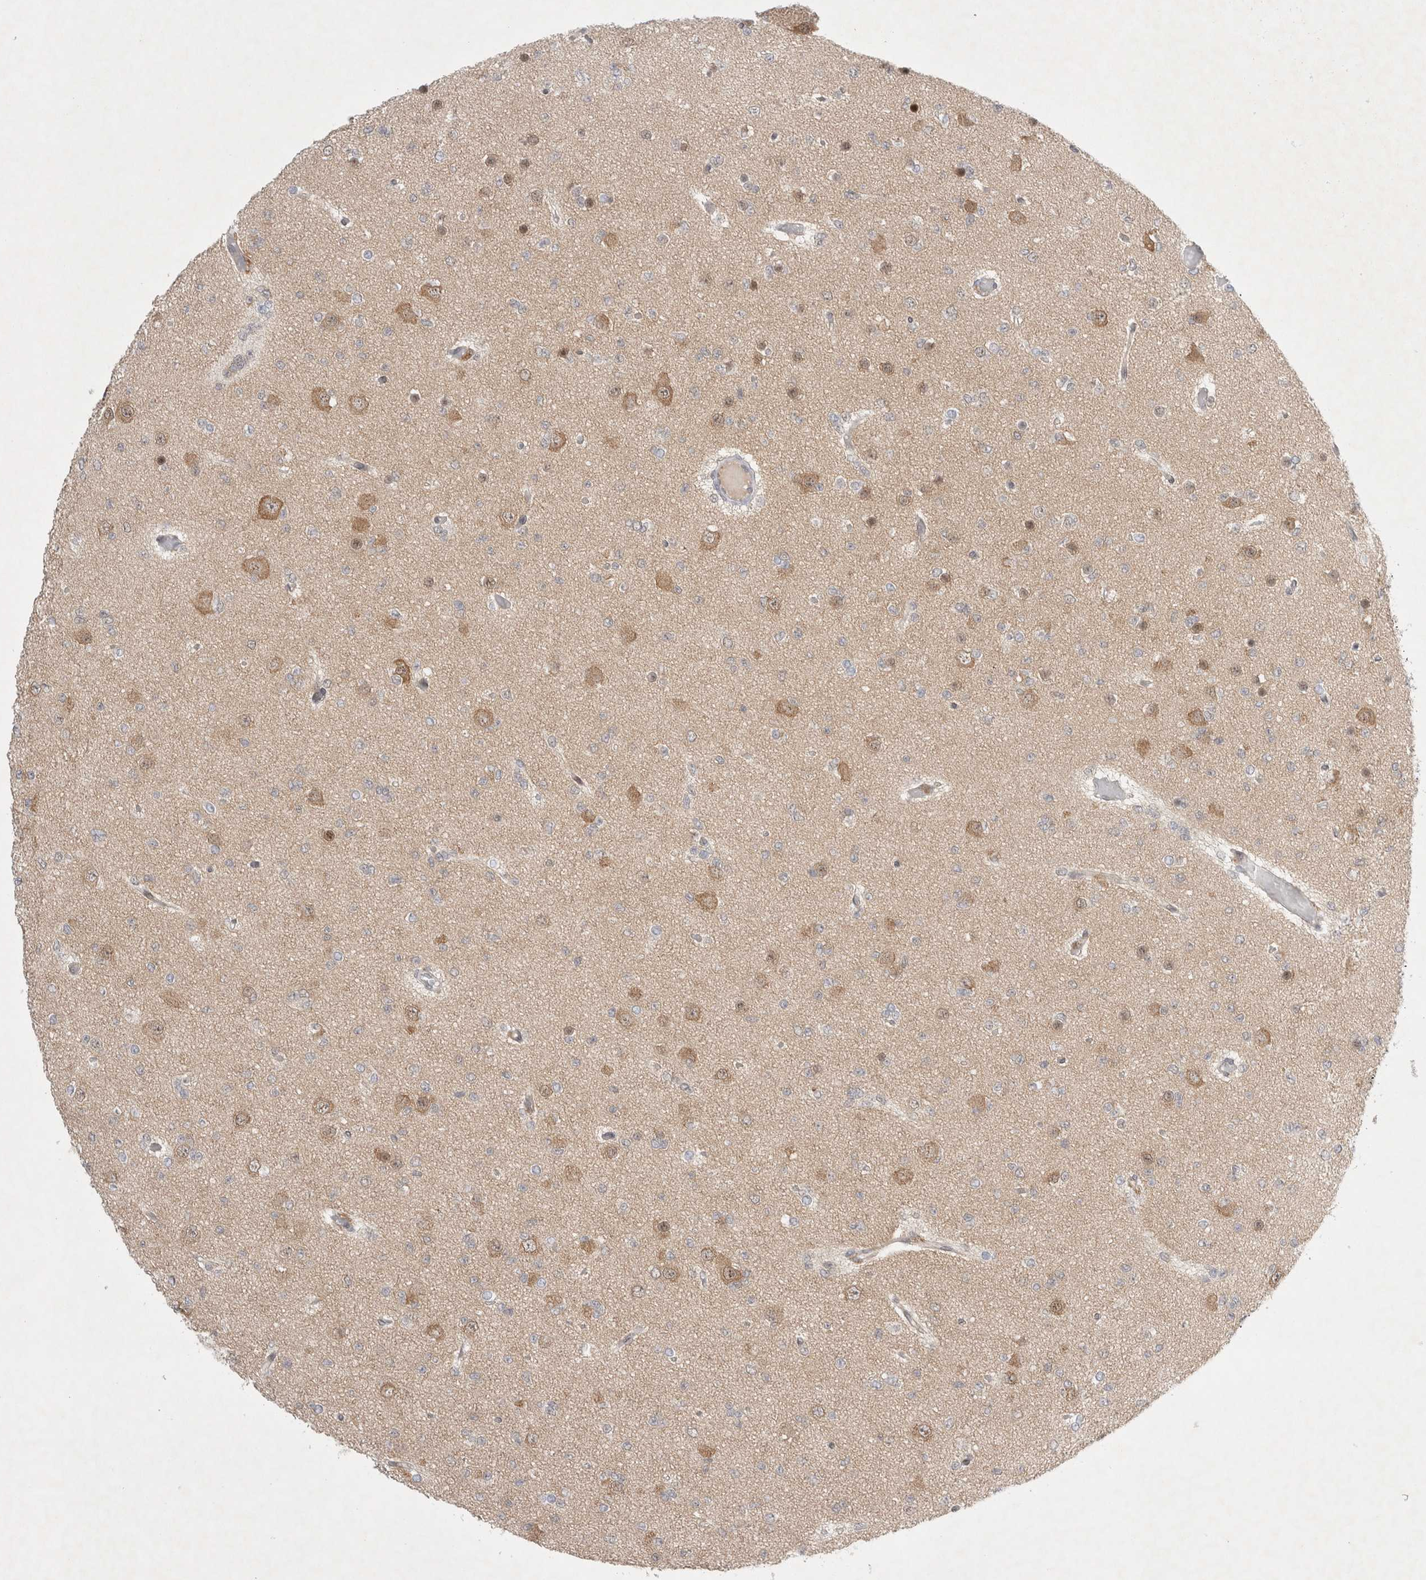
{"staining": {"intensity": "weak", "quantity": "25%-75%", "location": "cytoplasmic/membranous,nuclear"}, "tissue": "glioma", "cell_type": "Tumor cells", "image_type": "cancer", "snomed": [{"axis": "morphology", "description": "Glioma, malignant, Low grade"}, {"axis": "topography", "description": "Brain"}], "caption": "About 25%-75% of tumor cells in glioma demonstrate weak cytoplasmic/membranous and nuclear protein expression as visualized by brown immunohistochemical staining.", "gene": "WIPF2", "patient": {"sex": "female", "age": 22}}